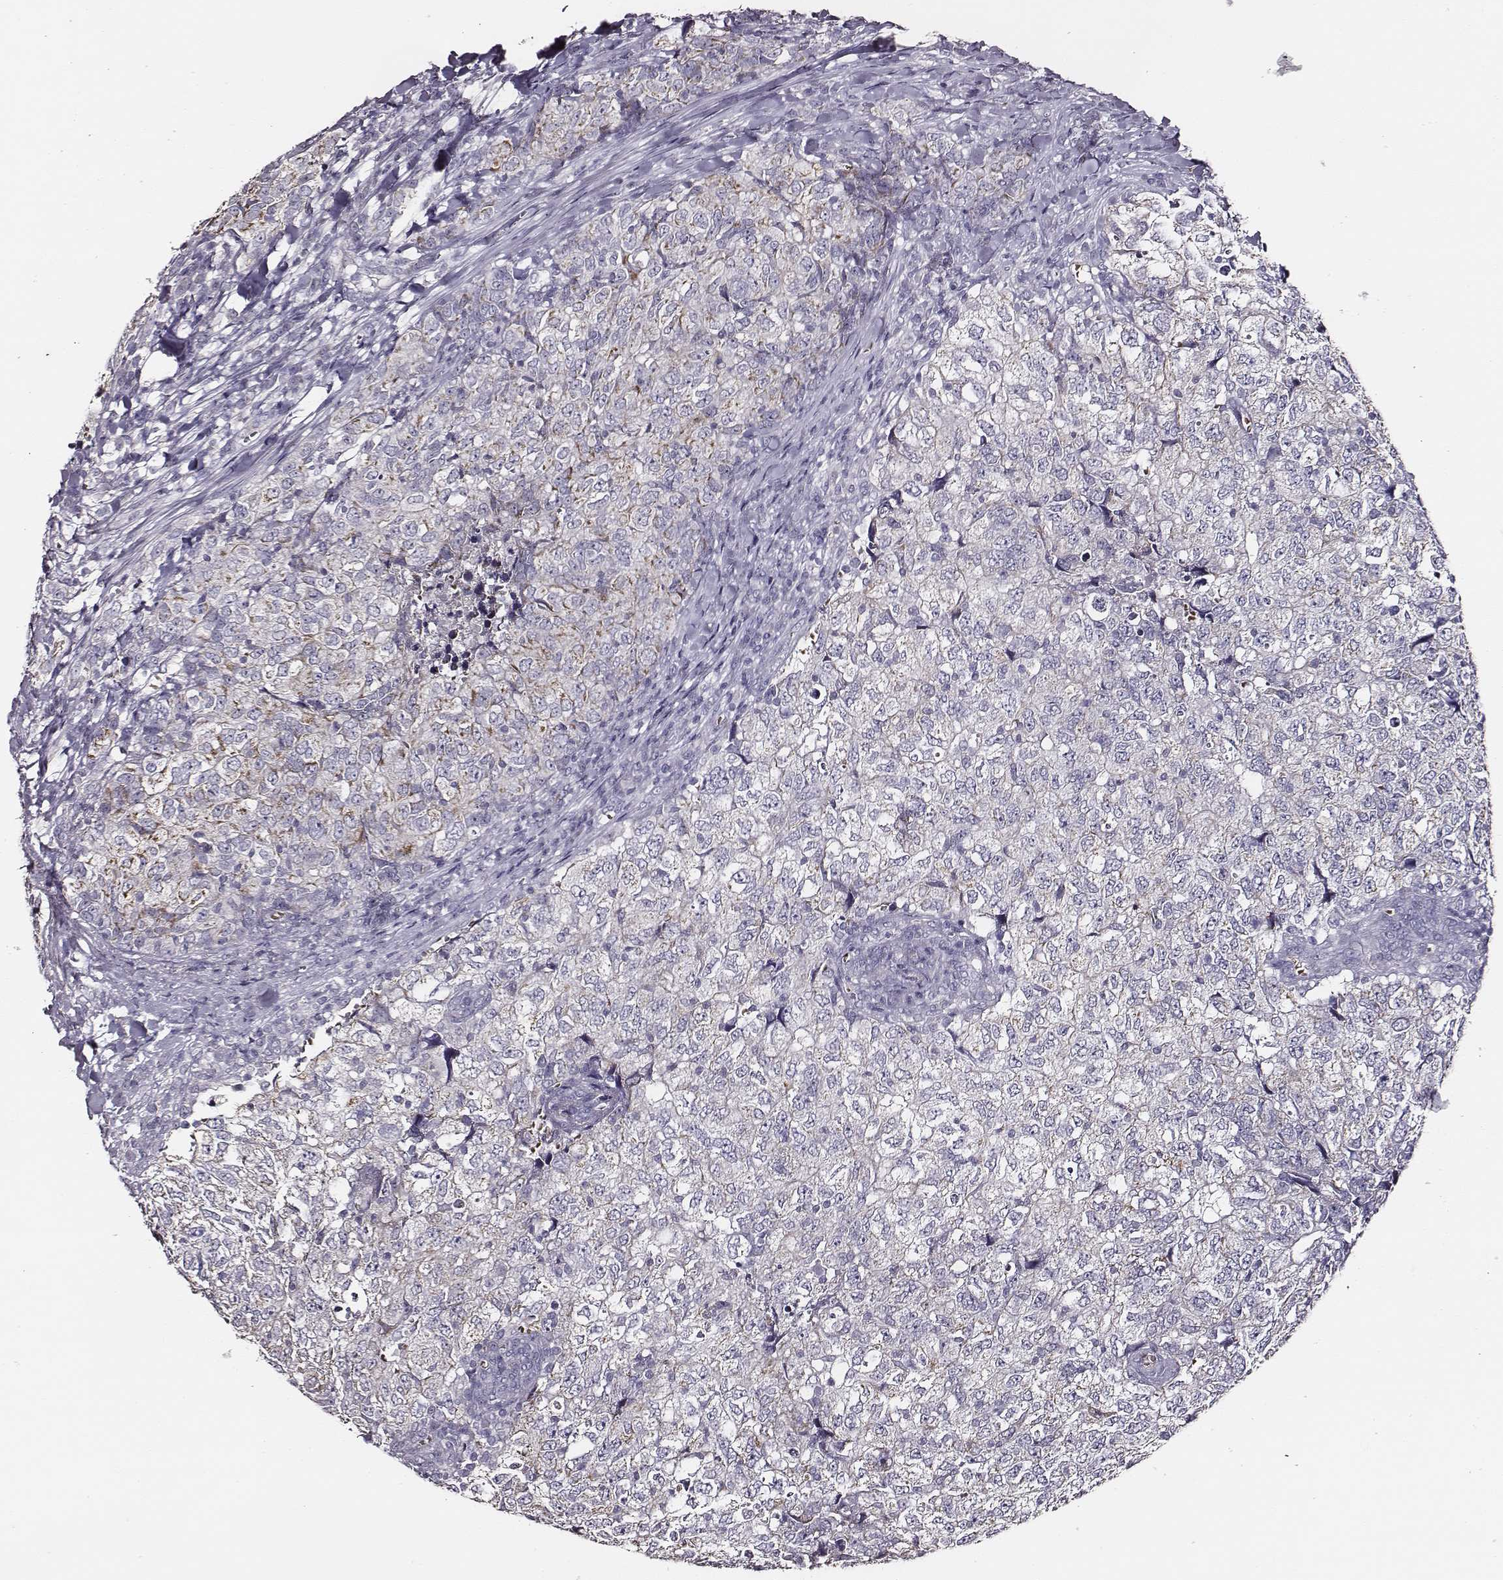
{"staining": {"intensity": "negative", "quantity": "none", "location": "none"}, "tissue": "breast cancer", "cell_type": "Tumor cells", "image_type": "cancer", "snomed": [{"axis": "morphology", "description": "Duct carcinoma"}, {"axis": "topography", "description": "Breast"}], "caption": "High power microscopy photomicrograph of an IHC micrograph of breast cancer (intraductal carcinoma), revealing no significant expression in tumor cells.", "gene": "AADAT", "patient": {"sex": "female", "age": 30}}